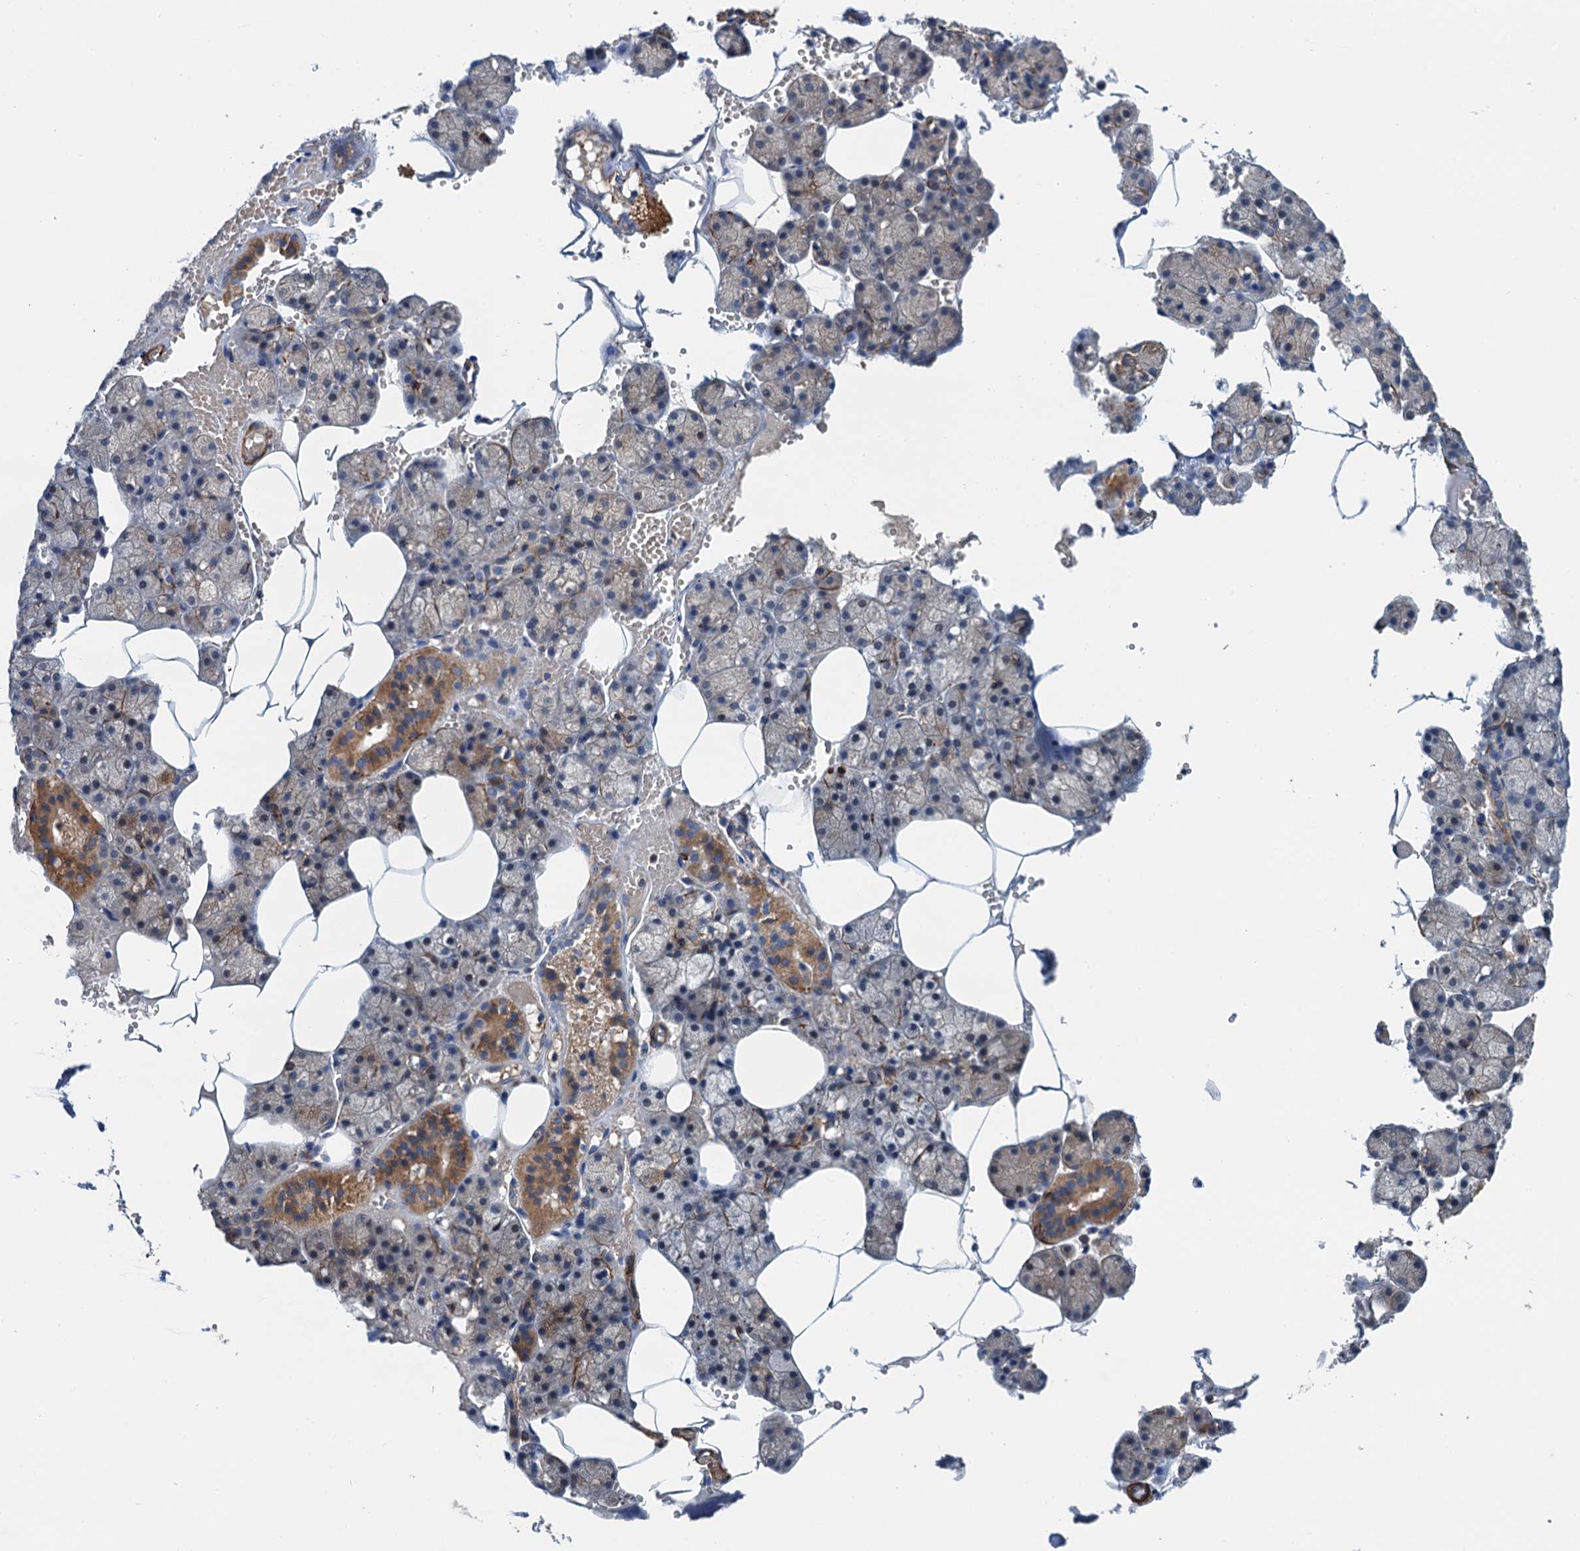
{"staining": {"intensity": "moderate", "quantity": "<25%", "location": "cytoplasmic/membranous"}, "tissue": "salivary gland", "cell_type": "Glandular cells", "image_type": "normal", "snomed": [{"axis": "morphology", "description": "Normal tissue, NOS"}, {"axis": "topography", "description": "Salivary gland"}], "caption": "A histopathology image showing moderate cytoplasmic/membranous staining in approximately <25% of glandular cells in benign salivary gland, as visualized by brown immunohistochemical staining.", "gene": "CSTPP1", "patient": {"sex": "male", "age": 62}}